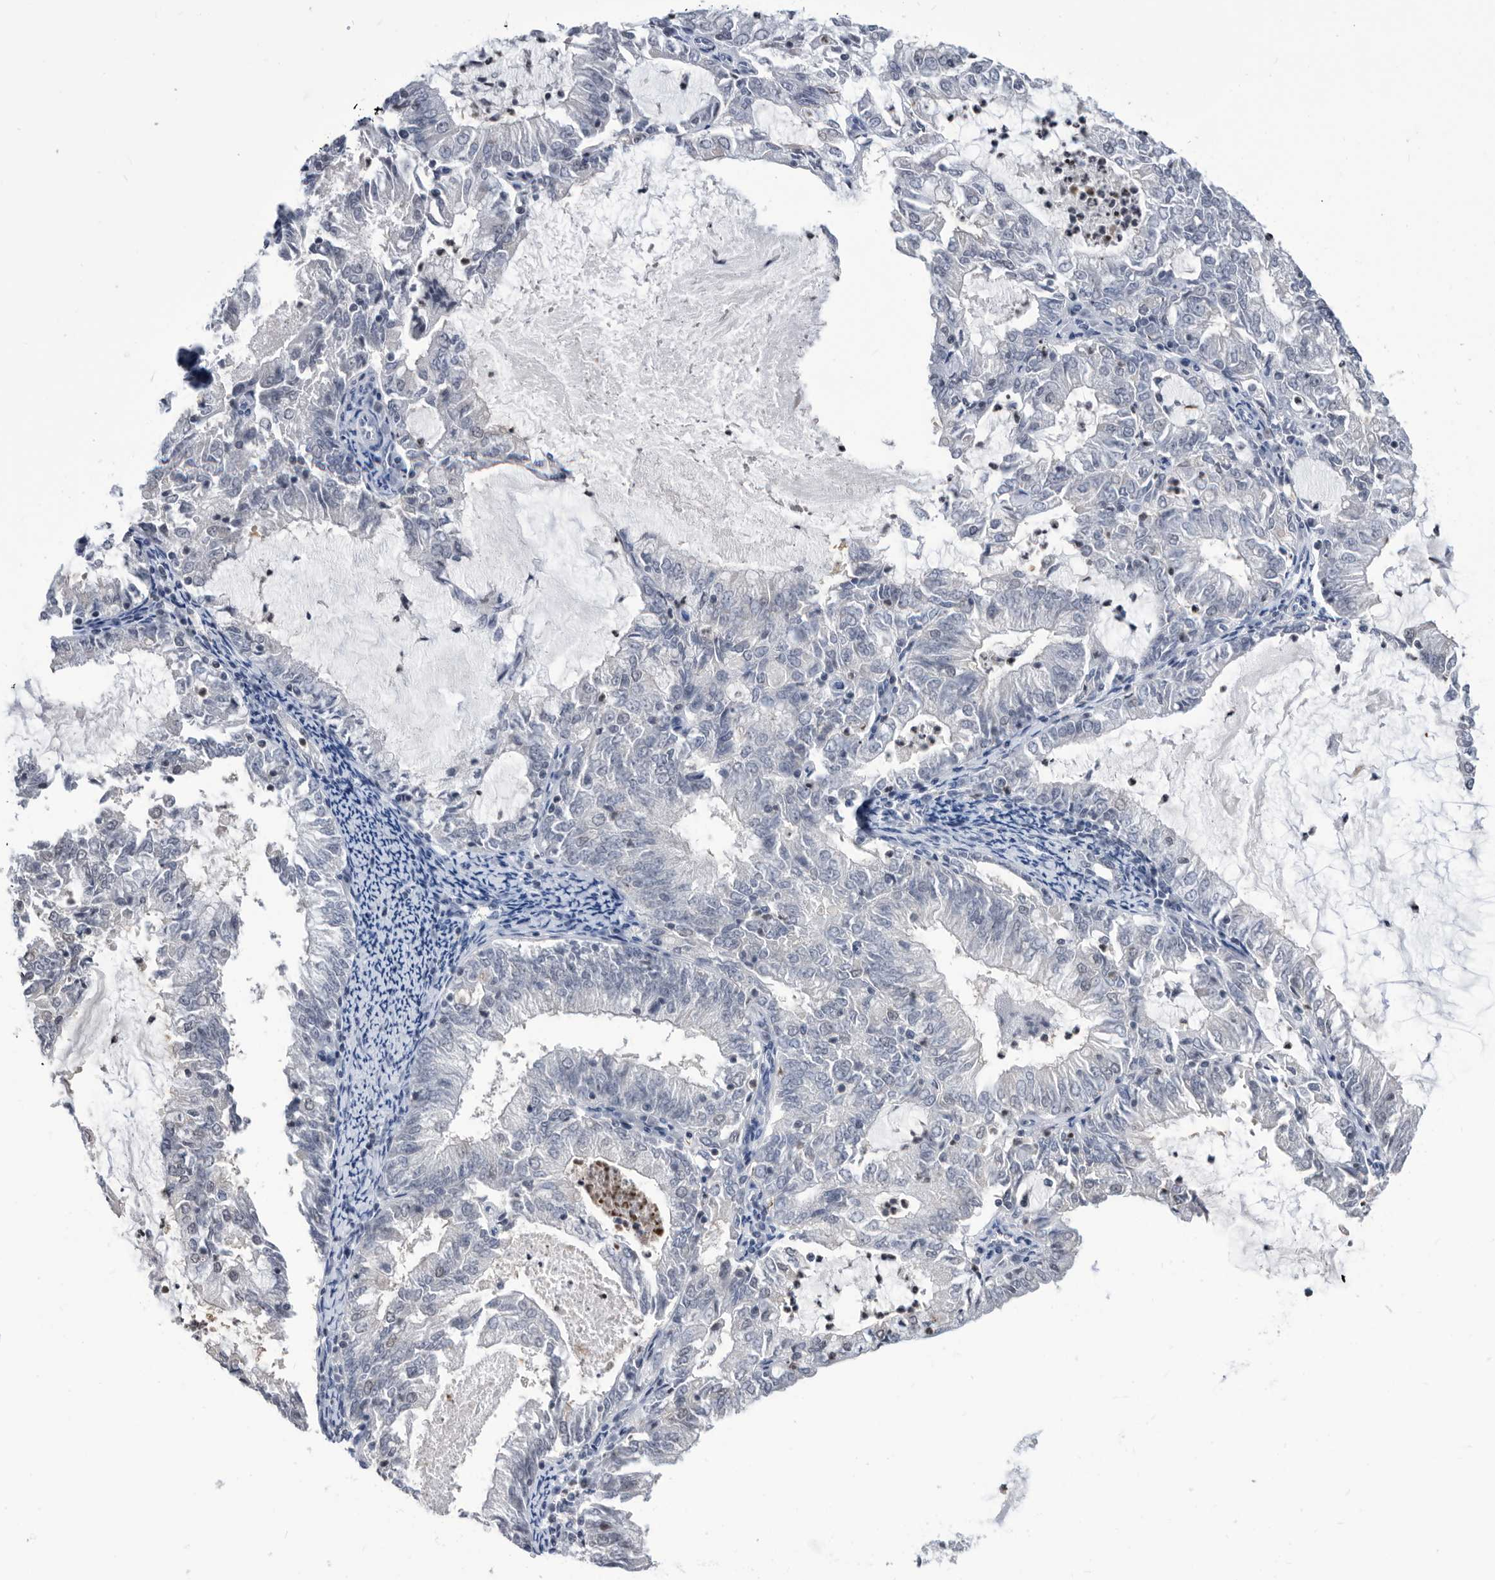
{"staining": {"intensity": "negative", "quantity": "none", "location": "none"}, "tissue": "endometrial cancer", "cell_type": "Tumor cells", "image_type": "cancer", "snomed": [{"axis": "morphology", "description": "Adenocarcinoma, NOS"}, {"axis": "topography", "description": "Endometrium"}], "caption": "Tumor cells show no significant staining in endometrial adenocarcinoma.", "gene": "TSTD1", "patient": {"sex": "female", "age": 57}}